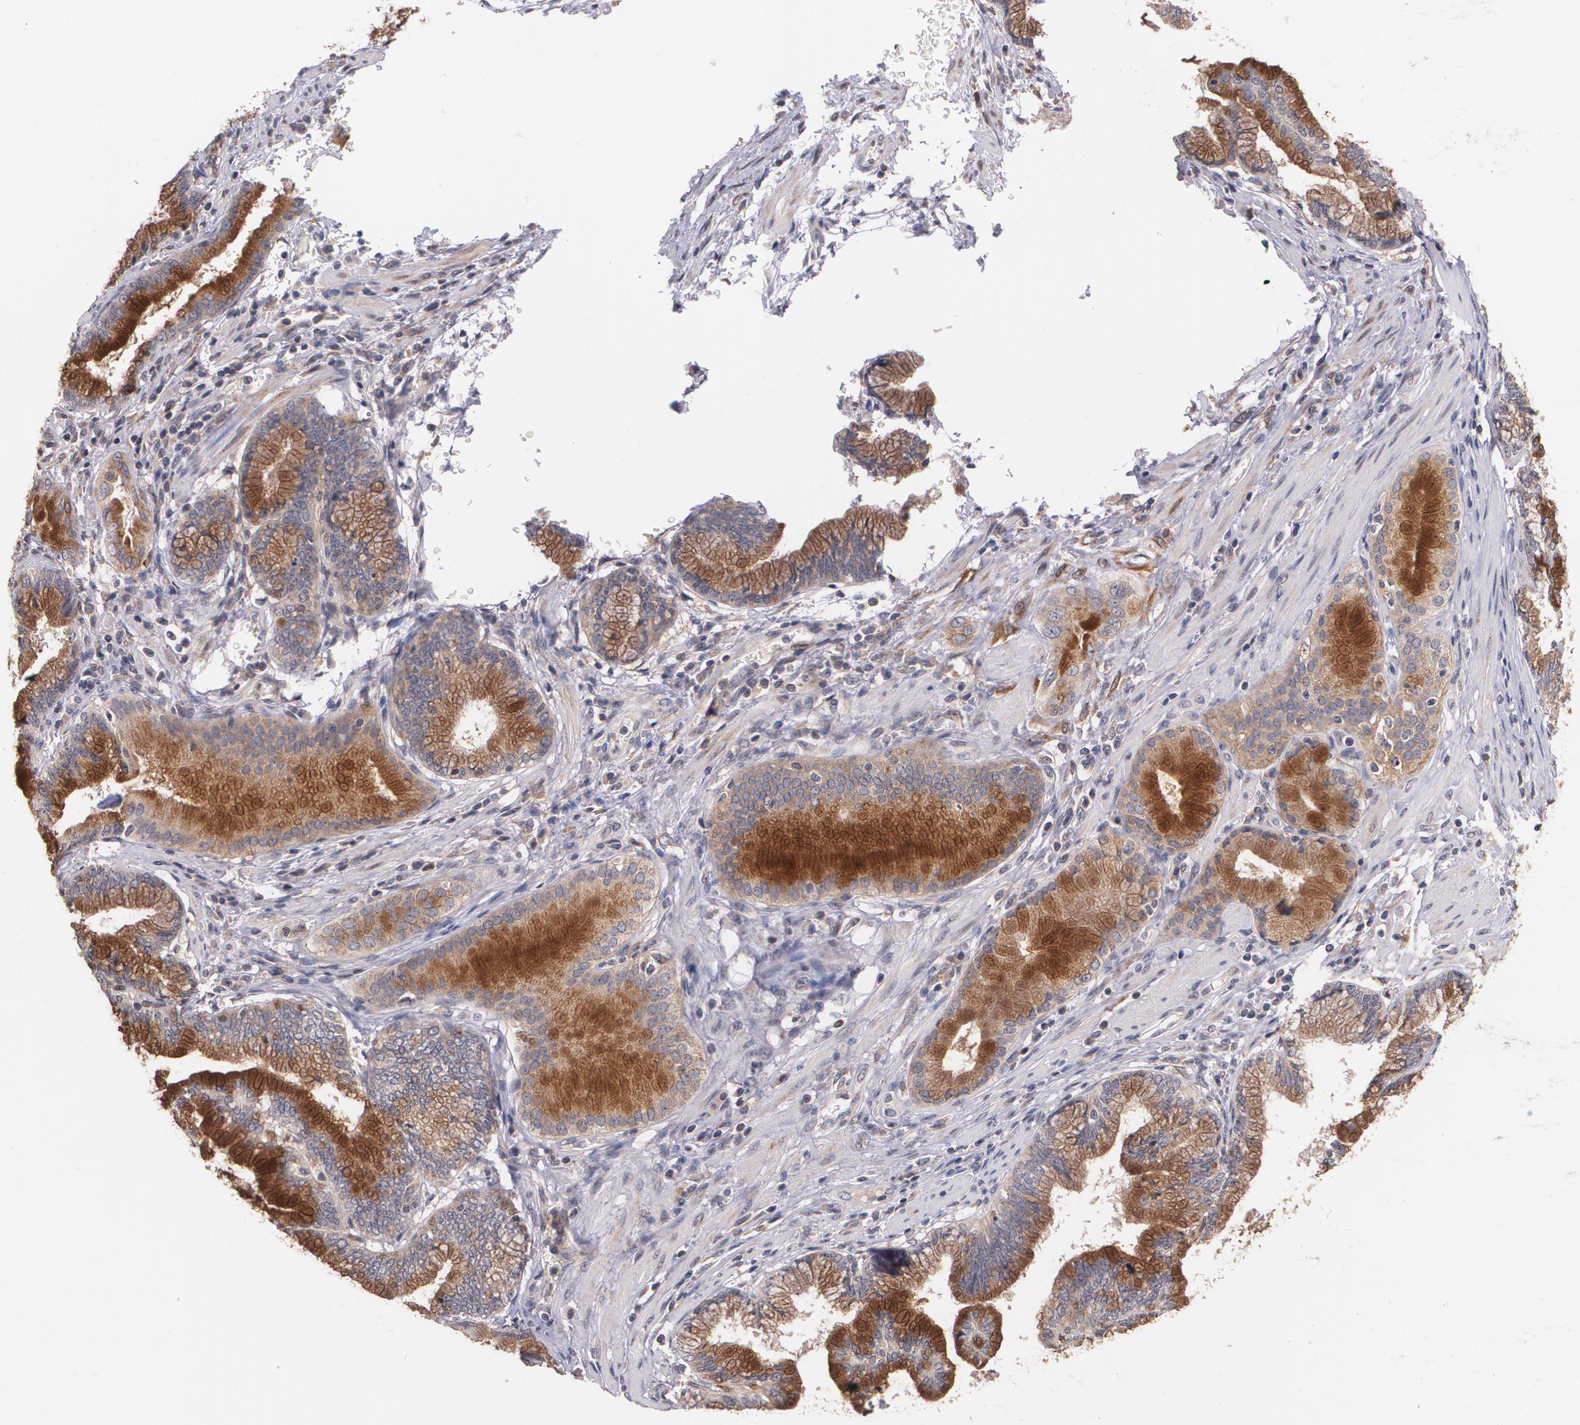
{"staining": {"intensity": "strong", "quantity": "25%-75%", "location": "cytoplasmic/membranous"}, "tissue": "pancreatic cancer", "cell_type": "Tumor cells", "image_type": "cancer", "snomed": [{"axis": "morphology", "description": "Adenocarcinoma, NOS"}, {"axis": "topography", "description": "Pancreas"}], "caption": "A micrograph of pancreatic cancer (adenocarcinoma) stained for a protein displays strong cytoplasmic/membranous brown staining in tumor cells.", "gene": "IFNGR2", "patient": {"sex": "female", "age": 64}}